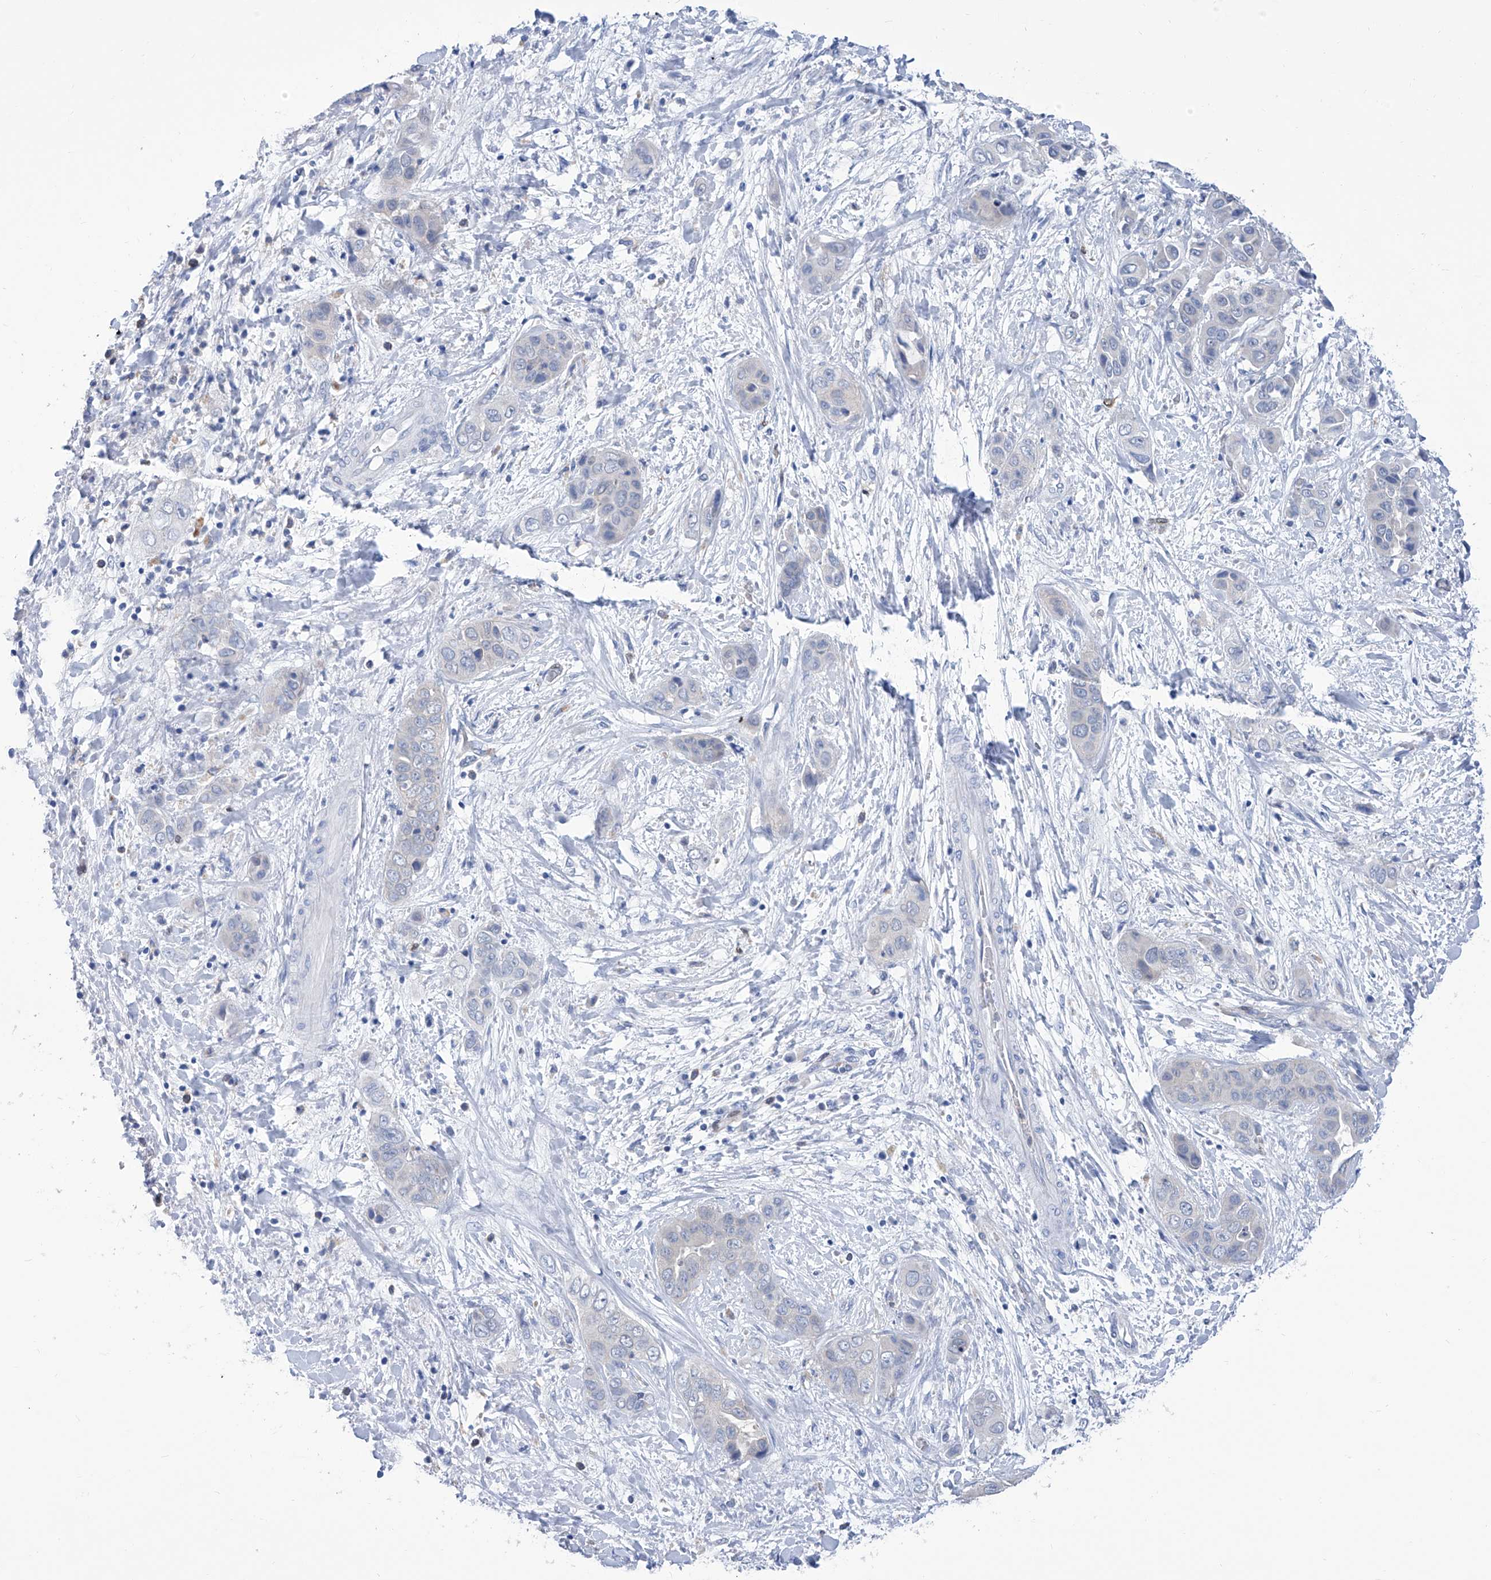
{"staining": {"intensity": "negative", "quantity": "none", "location": "none"}, "tissue": "liver cancer", "cell_type": "Tumor cells", "image_type": "cancer", "snomed": [{"axis": "morphology", "description": "Cholangiocarcinoma"}, {"axis": "topography", "description": "Liver"}], "caption": "Liver cholangiocarcinoma was stained to show a protein in brown. There is no significant expression in tumor cells.", "gene": "IMPA2", "patient": {"sex": "female", "age": 52}}